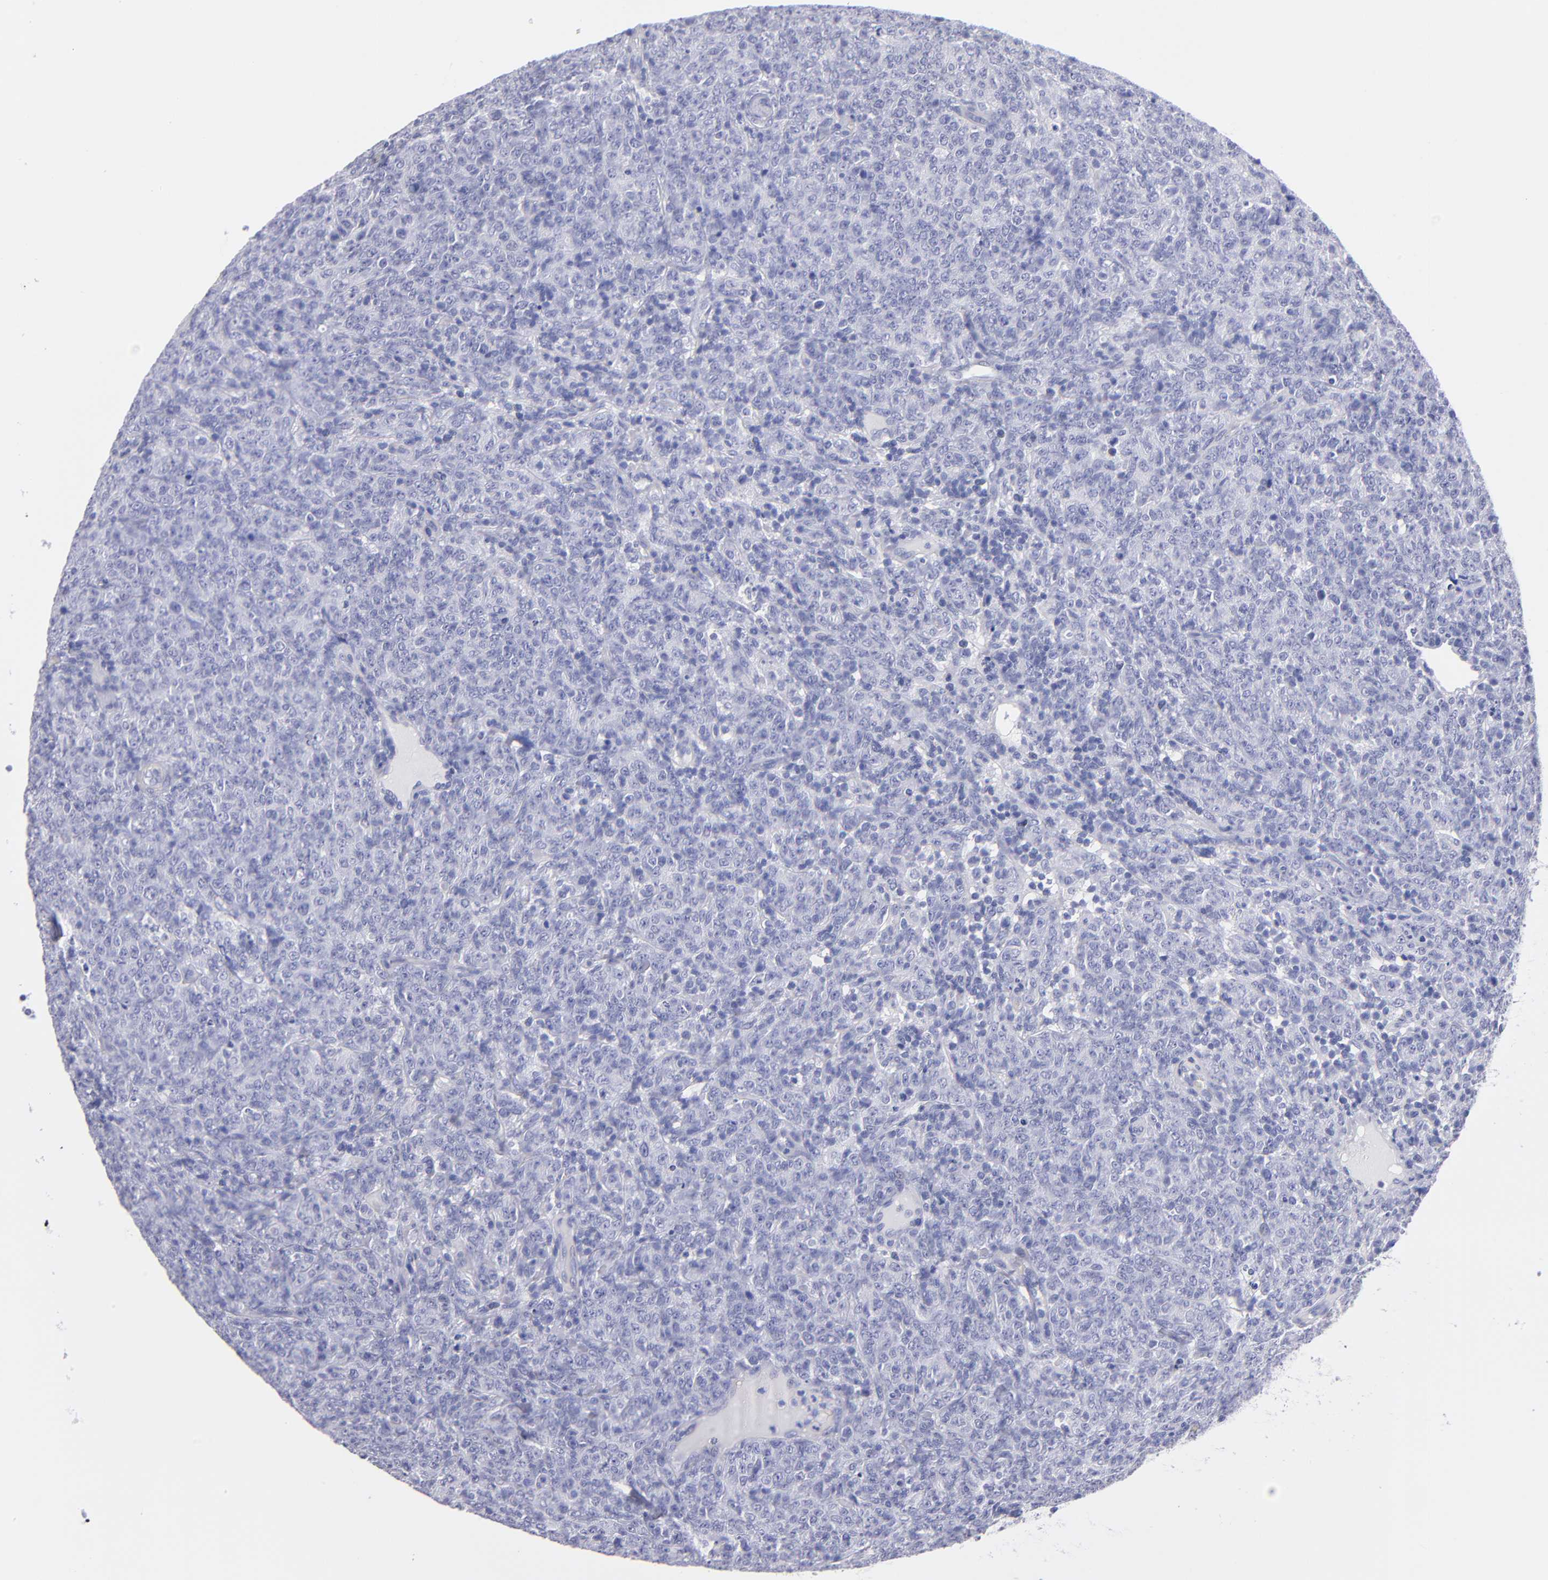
{"staining": {"intensity": "negative", "quantity": "none", "location": "none"}, "tissue": "lymphoma", "cell_type": "Tumor cells", "image_type": "cancer", "snomed": [{"axis": "morphology", "description": "Malignant lymphoma, non-Hodgkin's type, High grade"}, {"axis": "topography", "description": "Tonsil"}], "caption": "An image of human lymphoma is negative for staining in tumor cells. (Brightfield microscopy of DAB immunohistochemistry (IHC) at high magnification).", "gene": "MB", "patient": {"sex": "female", "age": 36}}